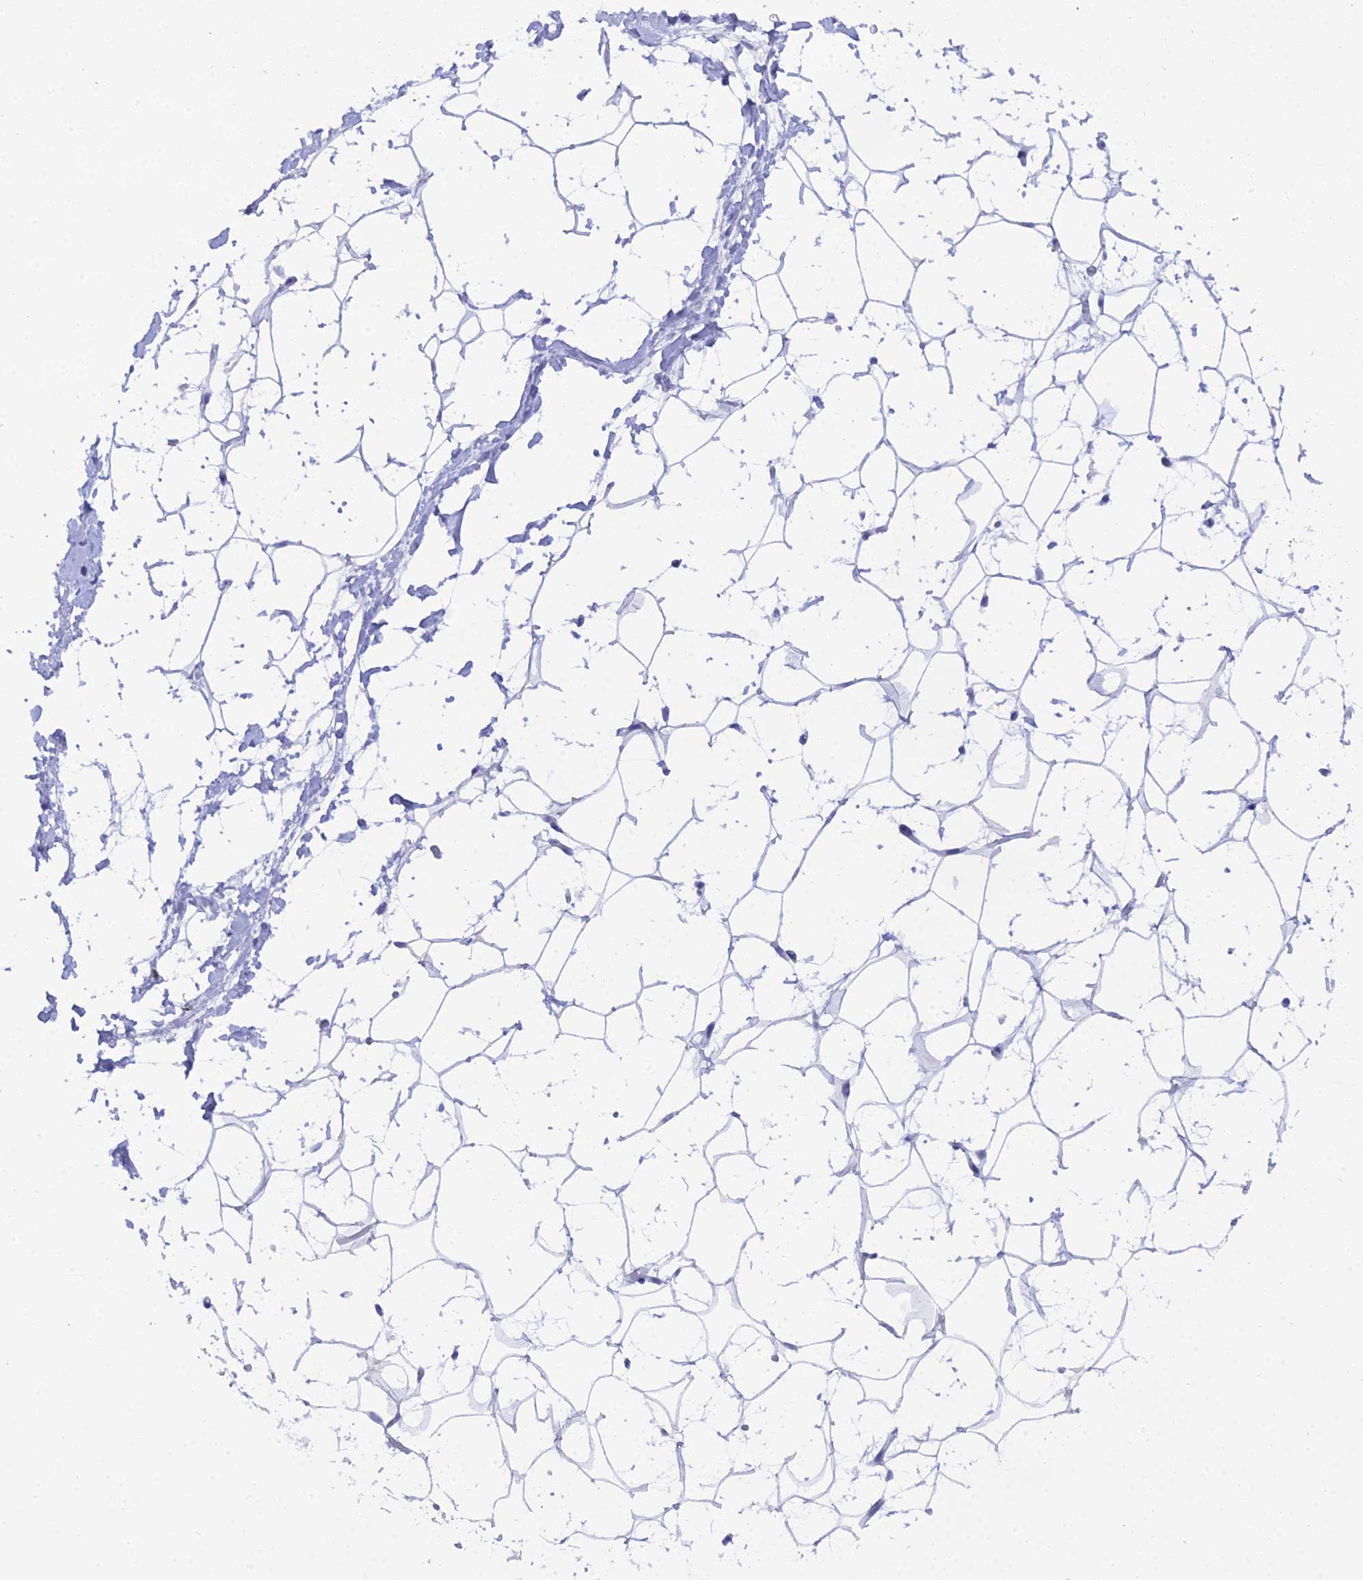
{"staining": {"intensity": "negative", "quantity": "none", "location": "none"}, "tissue": "adipose tissue", "cell_type": "Adipocytes", "image_type": "normal", "snomed": [{"axis": "morphology", "description": "Normal tissue, NOS"}, {"axis": "topography", "description": "Breast"}], "caption": "Histopathology image shows no significant protein expression in adipocytes of unremarkable adipose tissue.", "gene": "CGB1", "patient": {"sex": "female", "age": 26}}